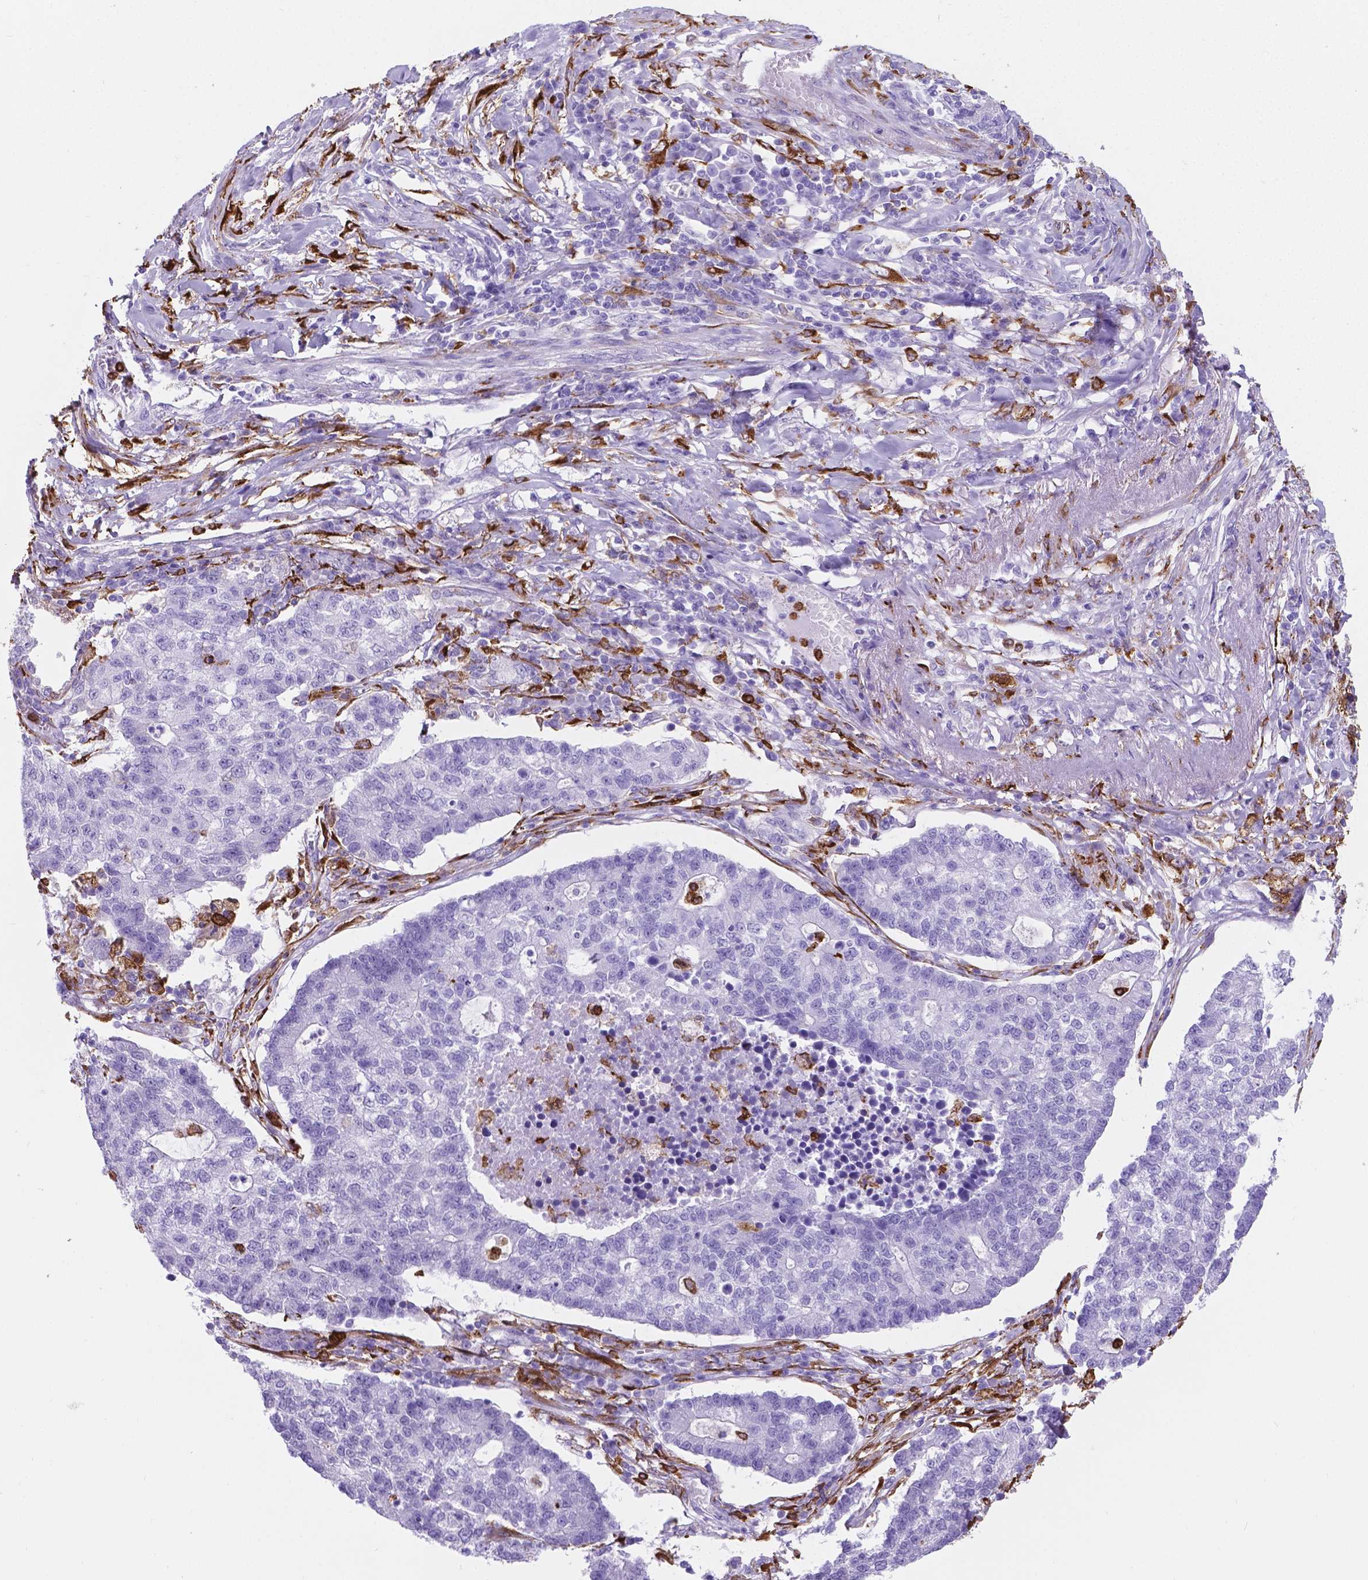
{"staining": {"intensity": "negative", "quantity": "none", "location": "none"}, "tissue": "lung cancer", "cell_type": "Tumor cells", "image_type": "cancer", "snomed": [{"axis": "morphology", "description": "Adenocarcinoma, NOS"}, {"axis": "topography", "description": "Lung"}], "caption": "Tumor cells are negative for protein expression in human lung adenocarcinoma.", "gene": "MACF1", "patient": {"sex": "male", "age": 57}}